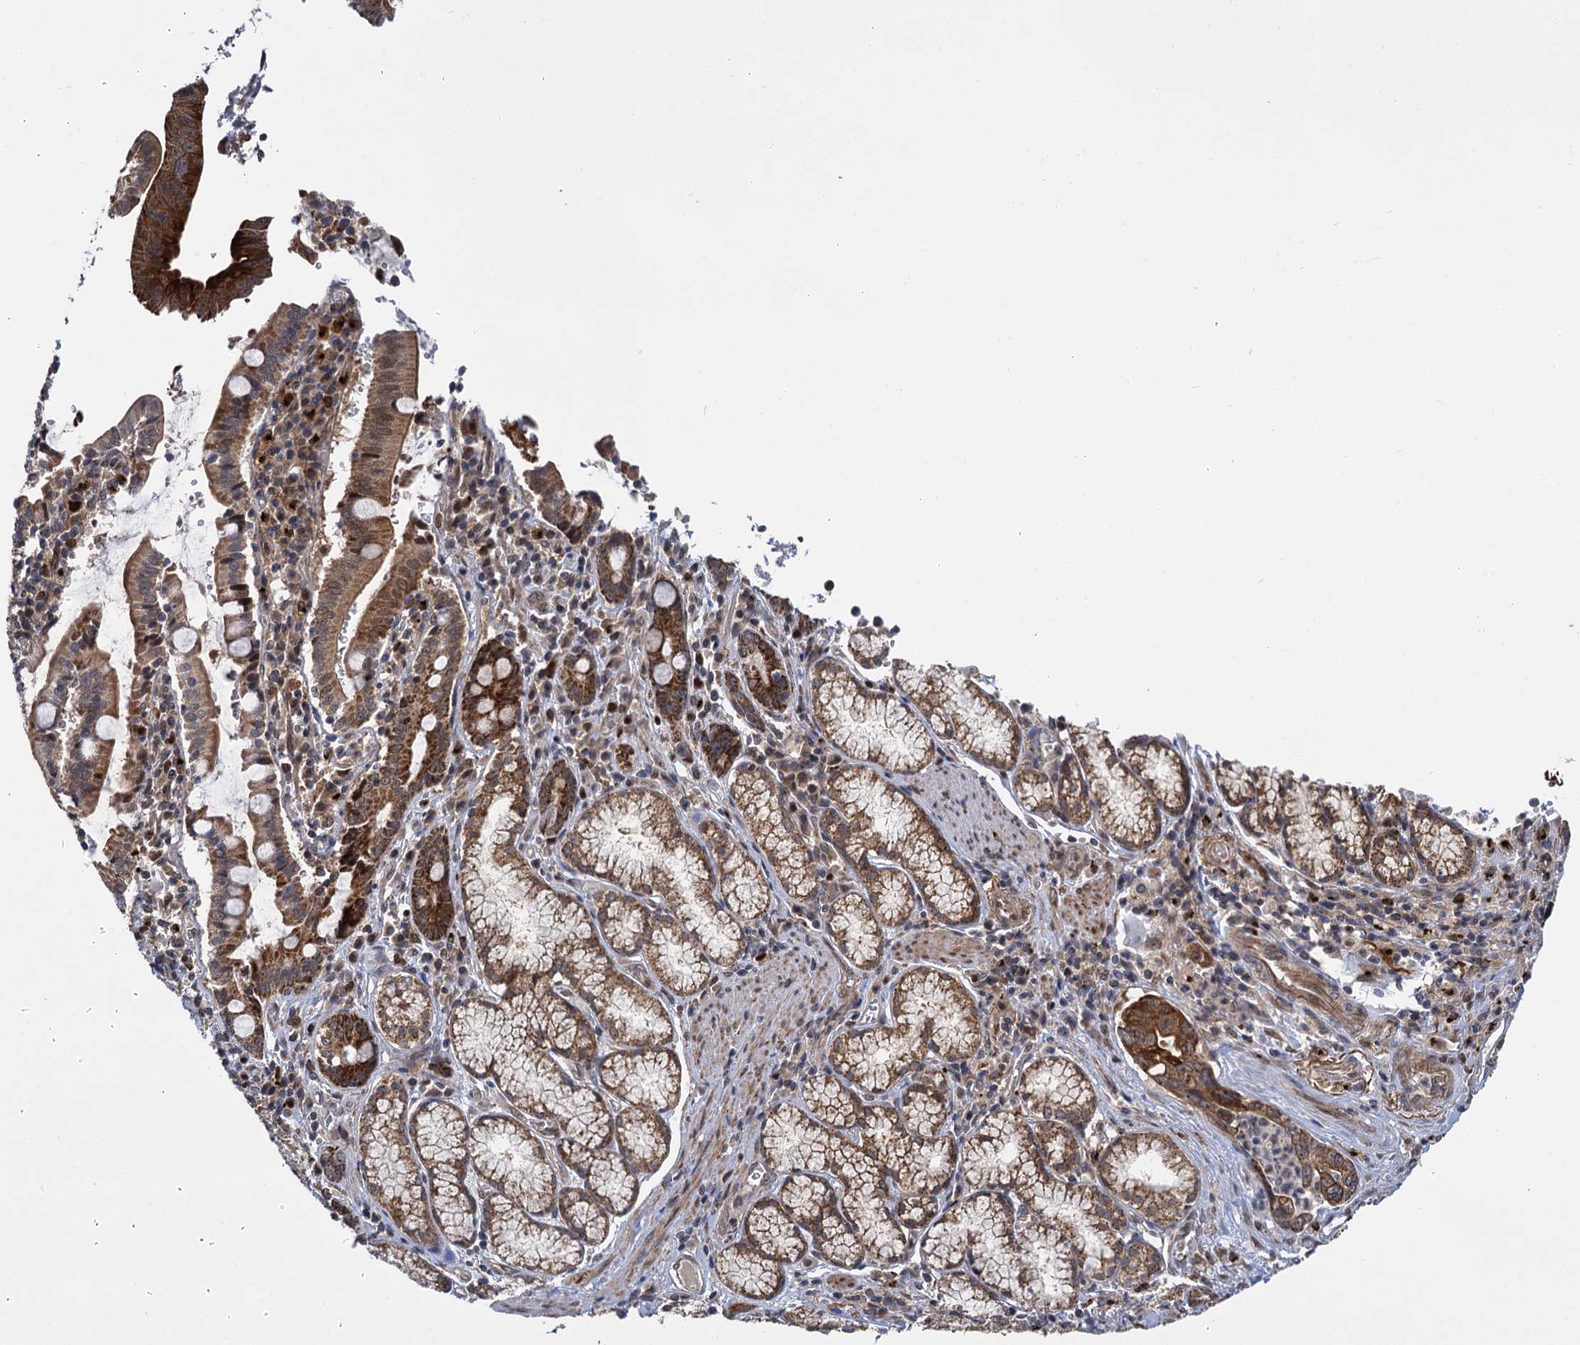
{"staining": {"intensity": "moderate", "quantity": ">75%", "location": "cytoplasmic/membranous"}, "tissue": "pancreatic cancer", "cell_type": "Tumor cells", "image_type": "cancer", "snomed": [{"axis": "morphology", "description": "Adenocarcinoma, NOS"}, {"axis": "topography", "description": "Pancreas"}], "caption": "Protein expression analysis of human pancreatic adenocarcinoma reveals moderate cytoplasmic/membranous expression in about >75% of tumor cells.", "gene": "GAL3ST4", "patient": {"sex": "male", "age": 70}}